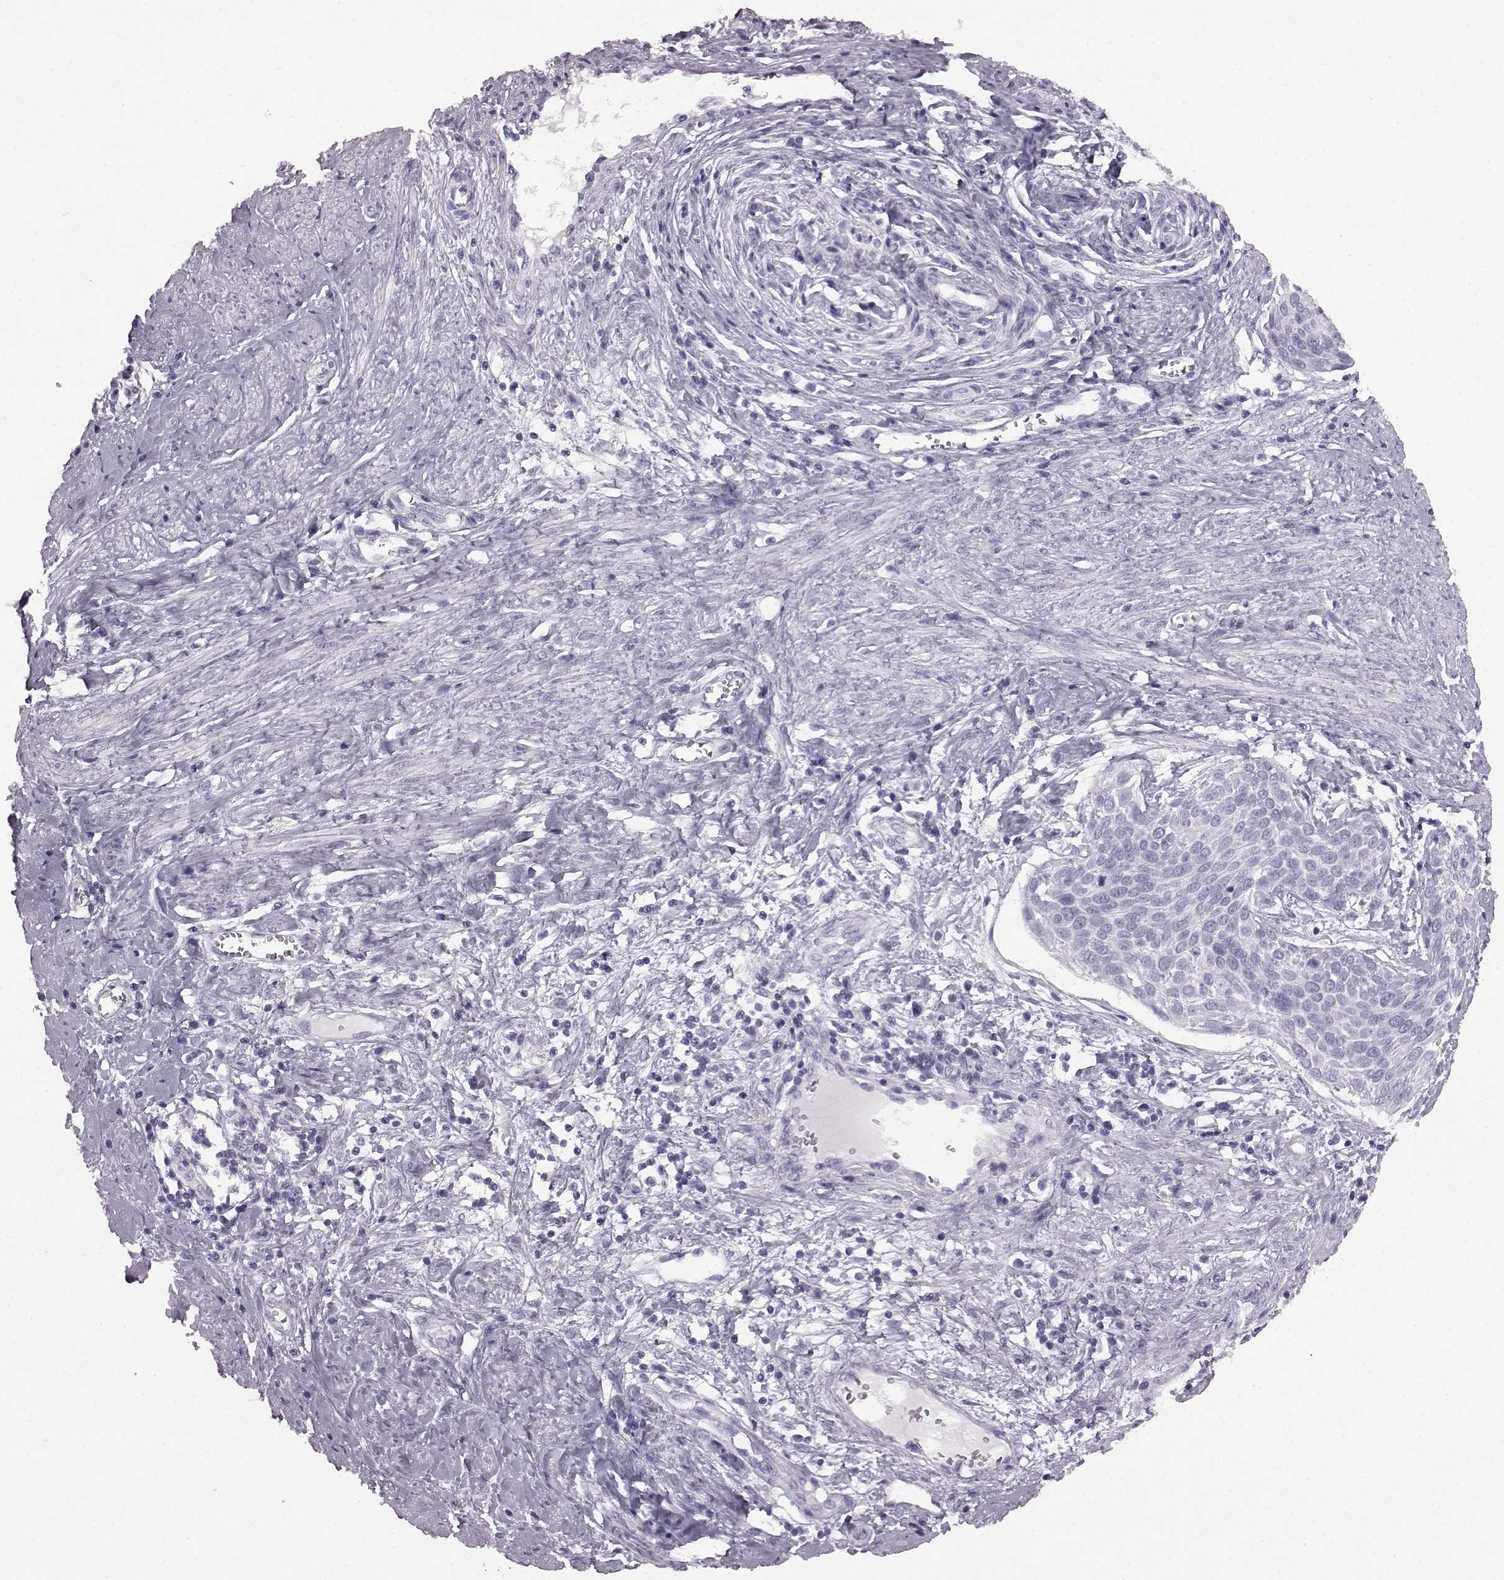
{"staining": {"intensity": "negative", "quantity": "none", "location": "none"}, "tissue": "cervical cancer", "cell_type": "Tumor cells", "image_type": "cancer", "snomed": [{"axis": "morphology", "description": "Squamous cell carcinoma, NOS"}, {"axis": "topography", "description": "Cervix"}], "caption": "IHC image of human cervical cancer (squamous cell carcinoma) stained for a protein (brown), which exhibits no expression in tumor cells.", "gene": "AIPL1", "patient": {"sex": "female", "age": 39}}